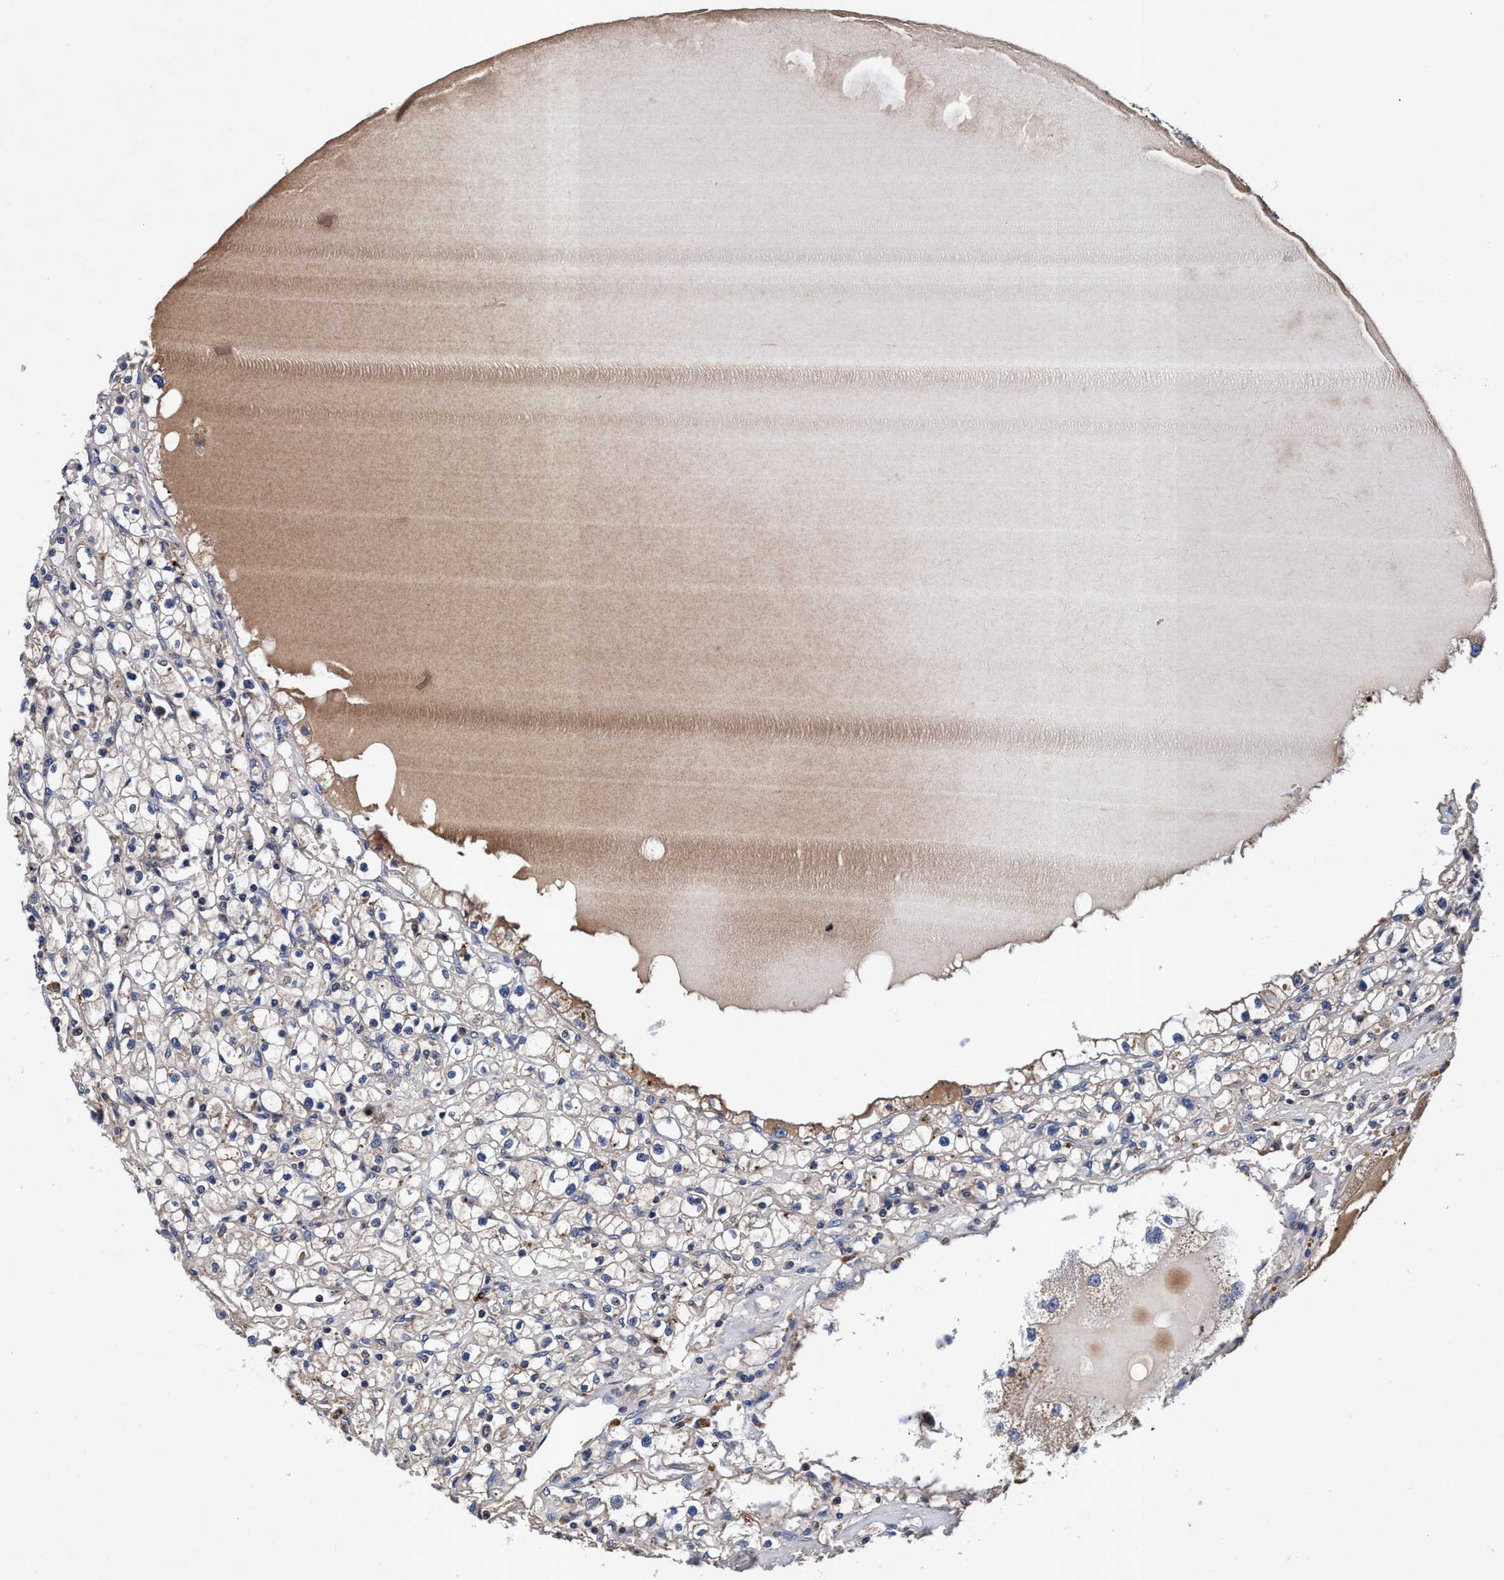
{"staining": {"intensity": "weak", "quantity": "<25%", "location": "cytoplasmic/membranous"}, "tissue": "renal cancer", "cell_type": "Tumor cells", "image_type": "cancer", "snomed": [{"axis": "morphology", "description": "Adenocarcinoma, NOS"}, {"axis": "topography", "description": "Kidney"}], "caption": "A photomicrograph of human renal cancer (adenocarcinoma) is negative for staining in tumor cells.", "gene": "RNF208", "patient": {"sex": "male", "age": 56}}